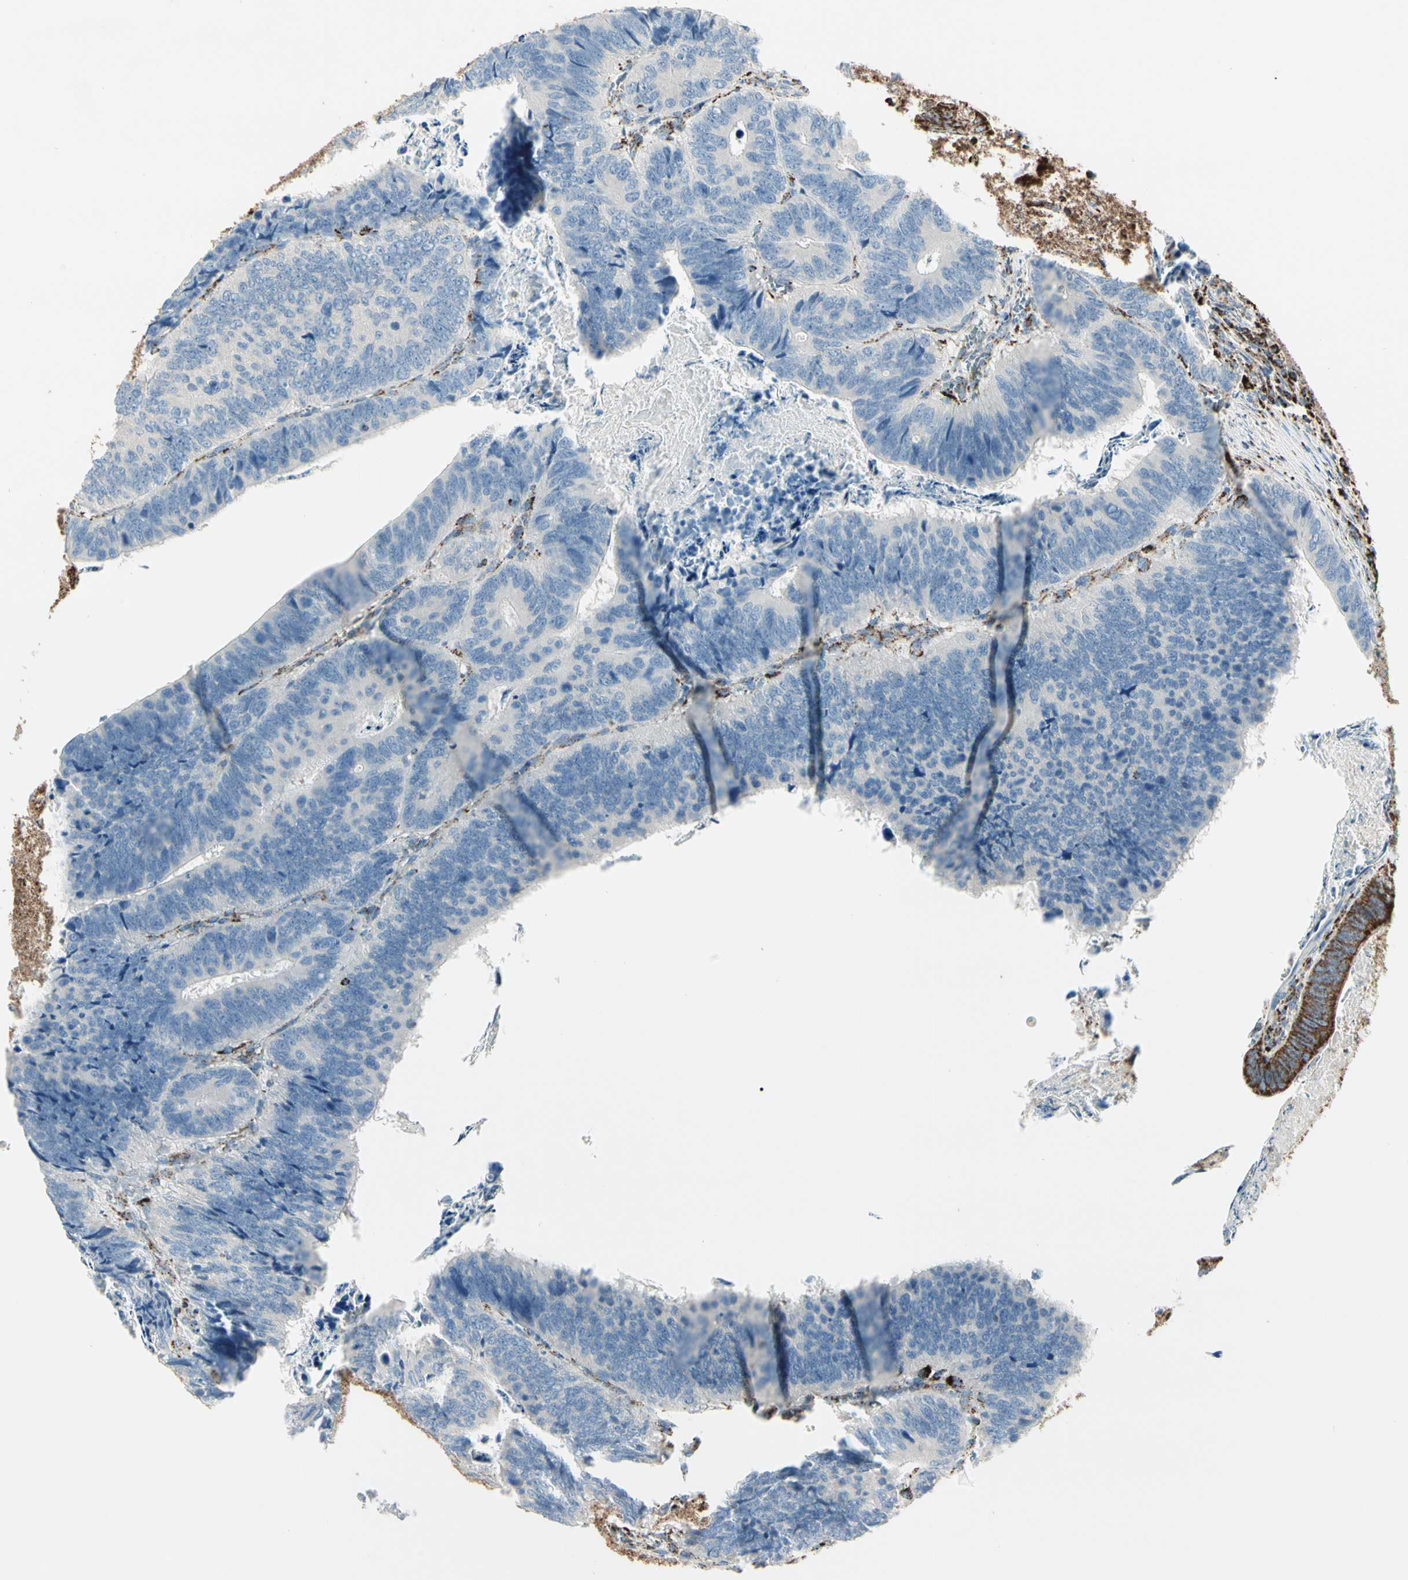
{"staining": {"intensity": "negative", "quantity": "none", "location": "none"}, "tissue": "colorectal cancer", "cell_type": "Tumor cells", "image_type": "cancer", "snomed": [{"axis": "morphology", "description": "Adenocarcinoma, NOS"}, {"axis": "topography", "description": "Colon"}], "caption": "Micrograph shows no significant protein staining in tumor cells of adenocarcinoma (colorectal).", "gene": "ME2", "patient": {"sex": "male", "age": 72}}